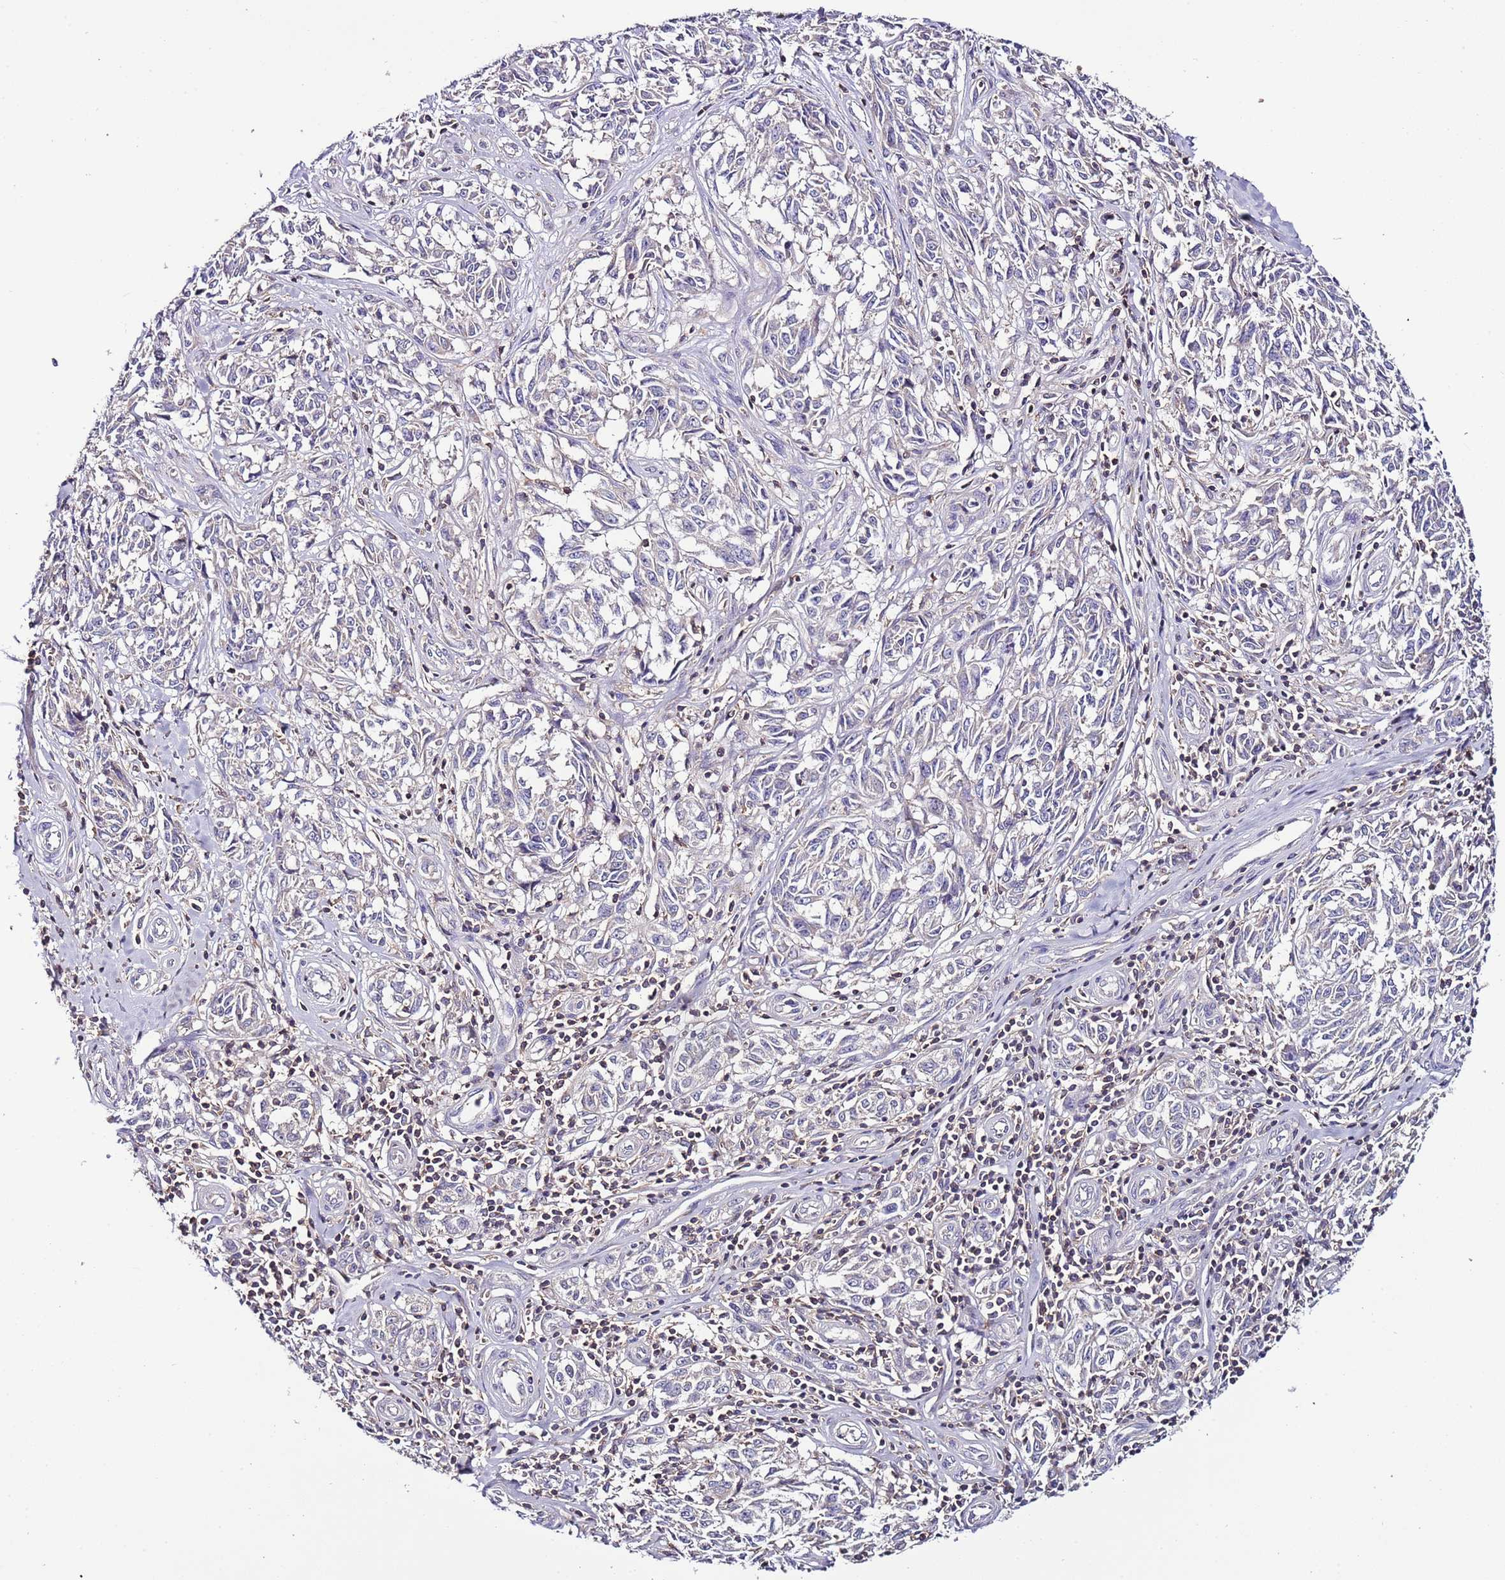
{"staining": {"intensity": "negative", "quantity": "none", "location": "none"}, "tissue": "melanoma", "cell_type": "Tumor cells", "image_type": "cancer", "snomed": [{"axis": "morphology", "description": "Normal tissue, NOS"}, {"axis": "morphology", "description": "Malignant melanoma, NOS"}, {"axis": "topography", "description": "Skin"}], "caption": "High power microscopy image of an immunohistochemistry micrograph of malignant melanoma, revealing no significant expression in tumor cells.", "gene": "IGIP", "patient": {"sex": "female", "age": 64}}